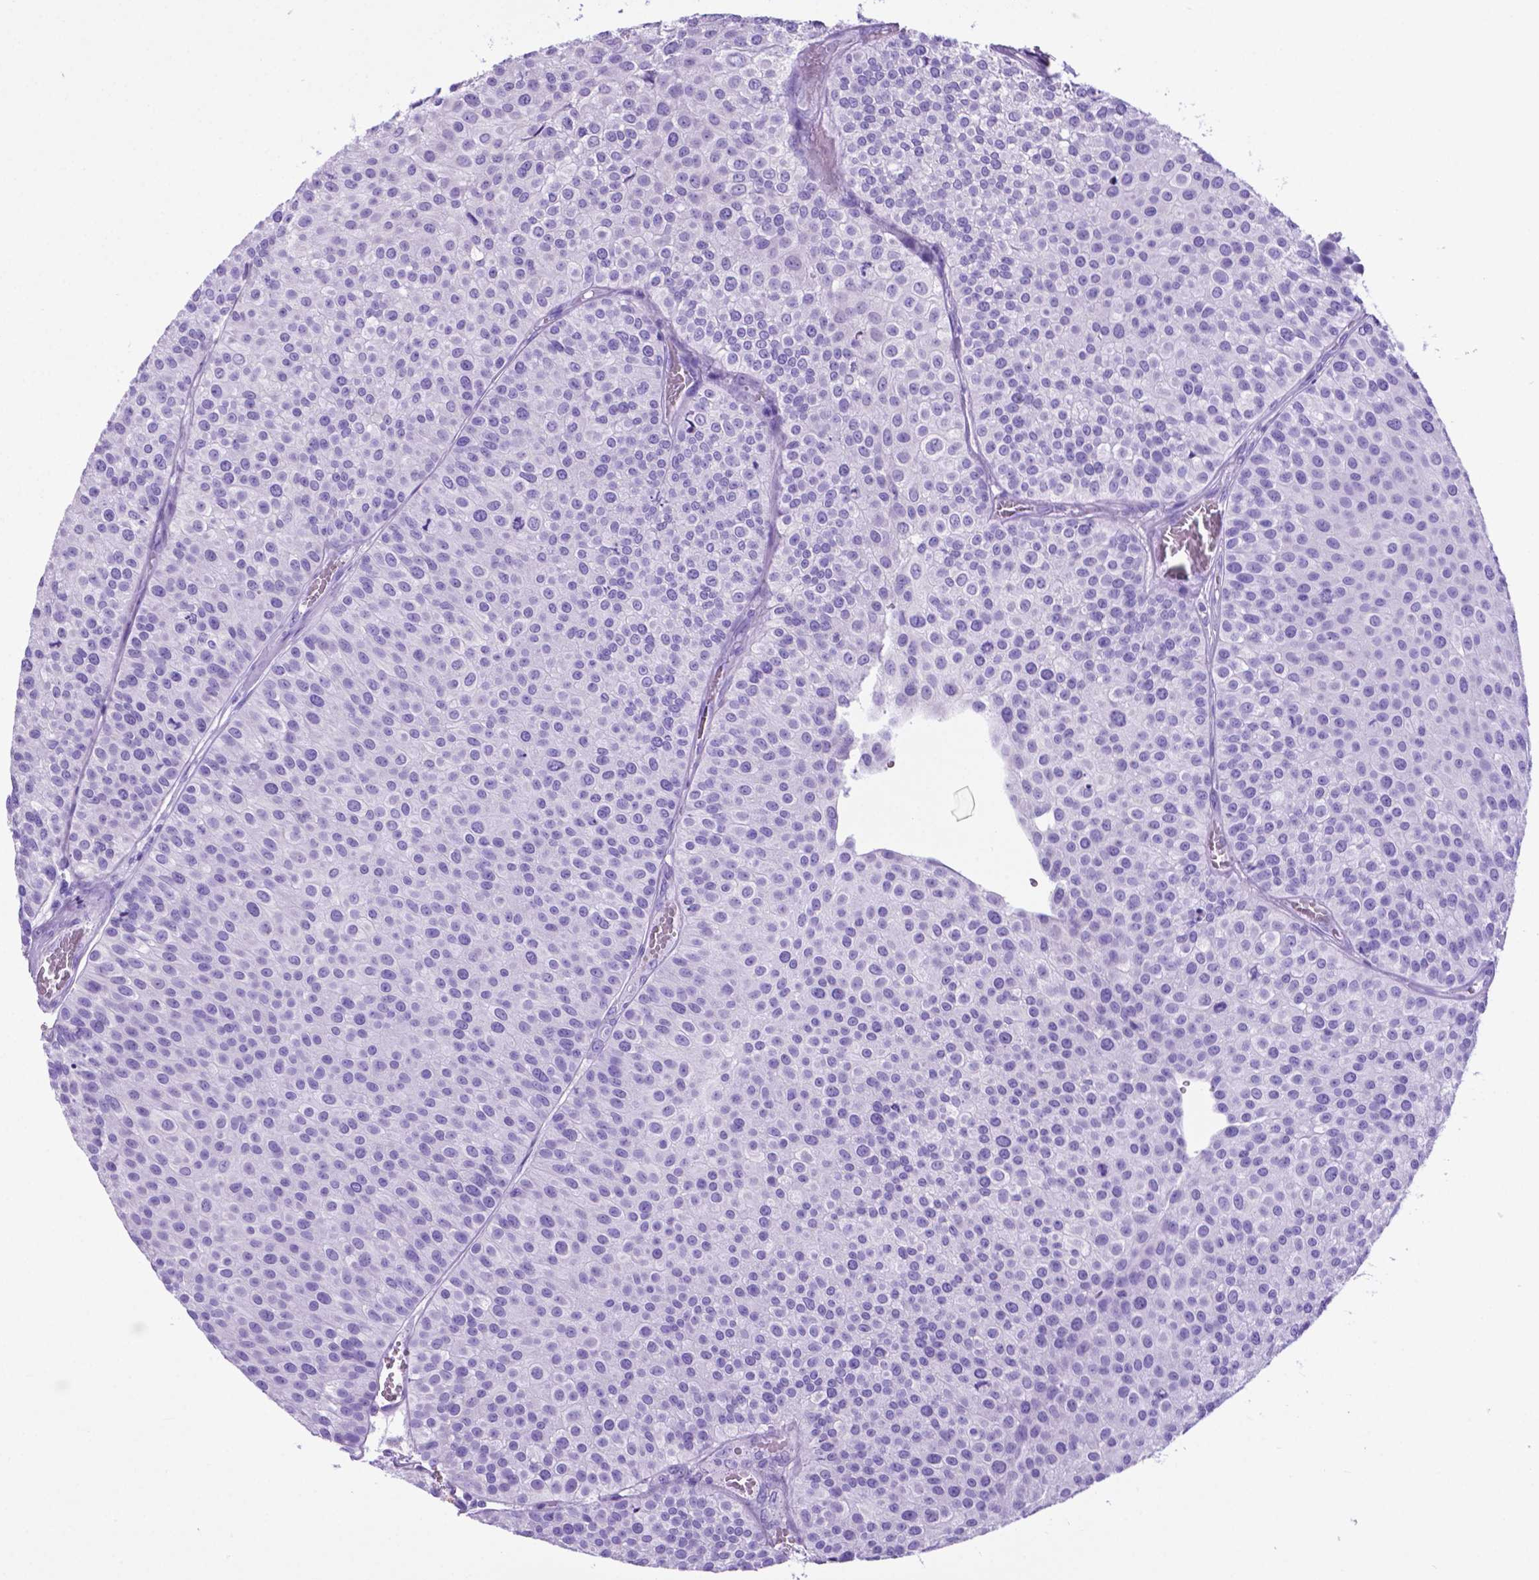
{"staining": {"intensity": "negative", "quantity": "none", "location": "none"}, "tissue": "urothelial cancer", "cell_type": "Tumor cells", "image_type": "cancer", "snomed": [{"axis": "morphology", "description": "Urothelial carcinoma, Low grade"}, {"axis": "topography", "description": "Urinary bladder"}], "caption": "The immunohistochemistry histopathology image has no significant staining in tumor cells of low-grade urothelial carcinoma tissue.", "gene": "LZTR1", "patient": {"sex": "female", "age": 87}}